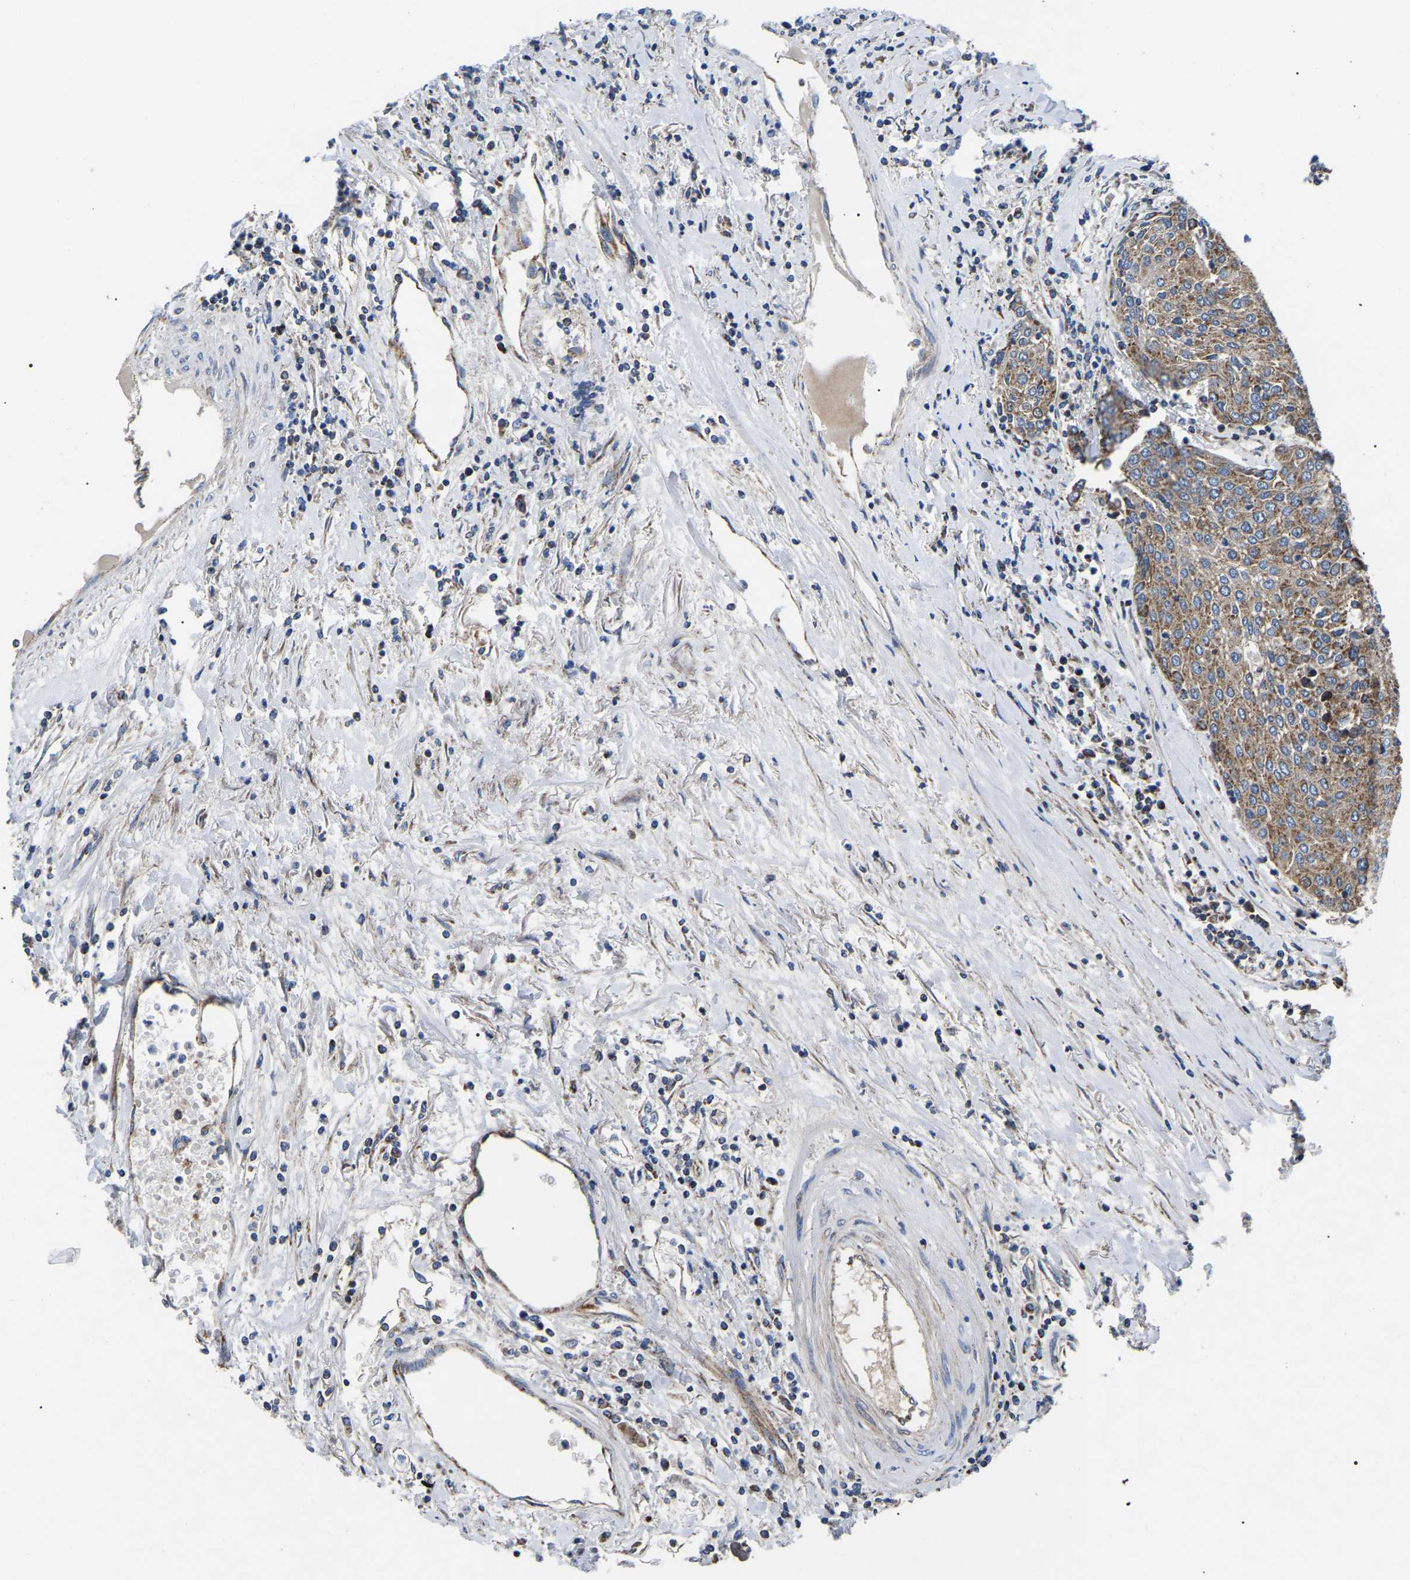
{"staining": {"intensity": "moderate", "quantity": ">75%", "location": "cytoplasmic/membranous"}, "tissue": "urothelial cancer", "cell_type": "Tumor cells", "image_type": "cancer", "snomed": [{"axis": "morphology", "description": "Urothelial carcinoma, High grade"}, {"axis": "topography", "description": "Urinary bladder"}], "caption": "Immunohistochemical staining of urothelial cancer reveals moderate cytoplasmic/membranous protein staining in about >75% of tumor cells.", "gene": "PPM1E", "patient": {"sex": "female", "age": 85}}